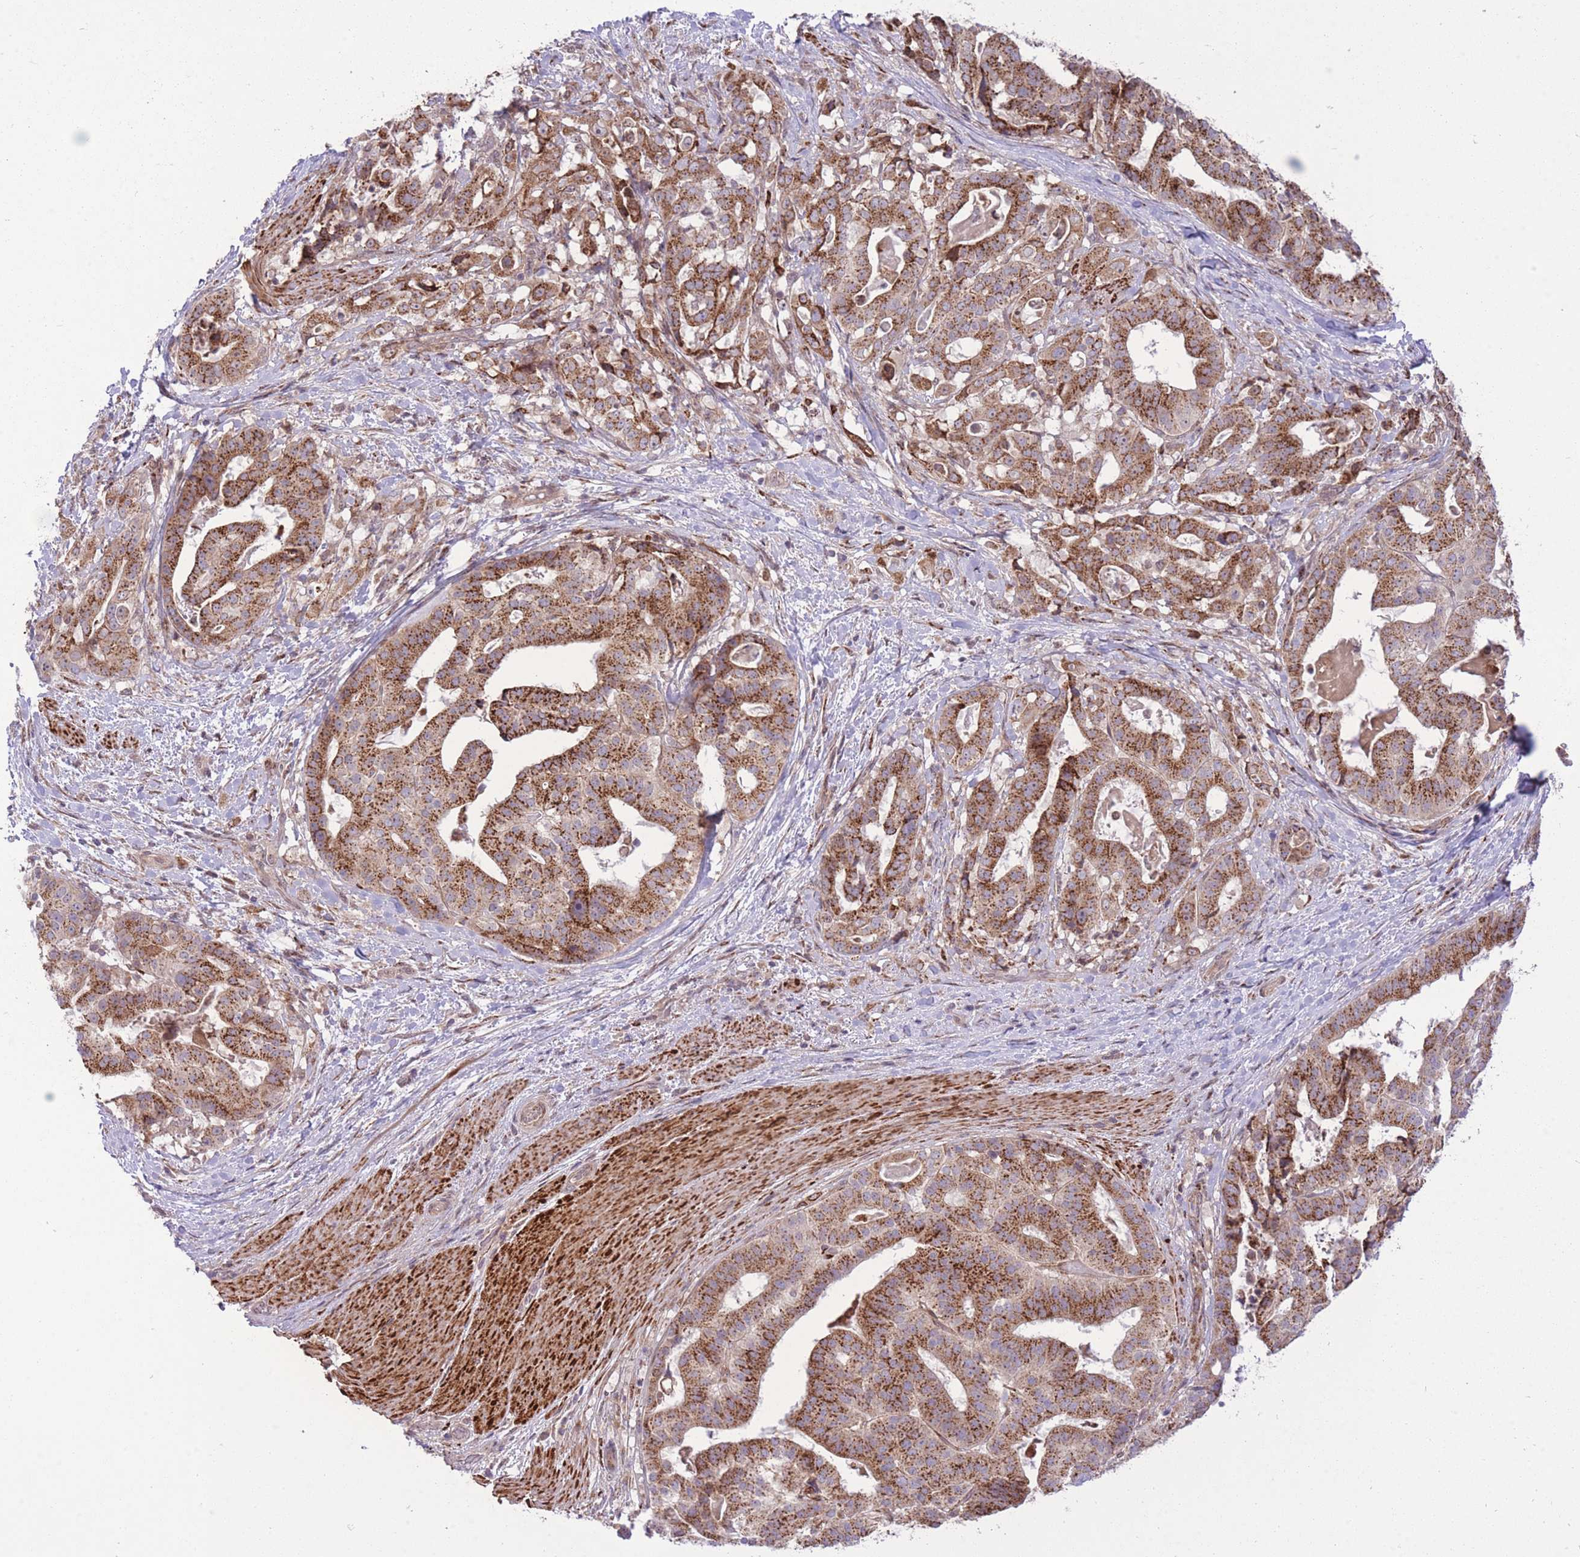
{"staining": {"intensity": "strong", "quantity": ">75%", "location": "cytoplasmic/membranous"}, "tissue": "stomach cancer", "cell_type": "Tumor cells", "image_type": "cancer", "snomed": [{"axis": "morphology", "description": "Adenocarcinoma, NOS"}, {"axis": "topography", "description": "Stomach"}], "caption": "Stomach cancer stained with immunohistochemistry reveals strong cytoplasmic/membranous positivity in approximately >75% of tumor cells.", "gene": "ZBED5", "patient": {"sex": "male", "age": 48}}